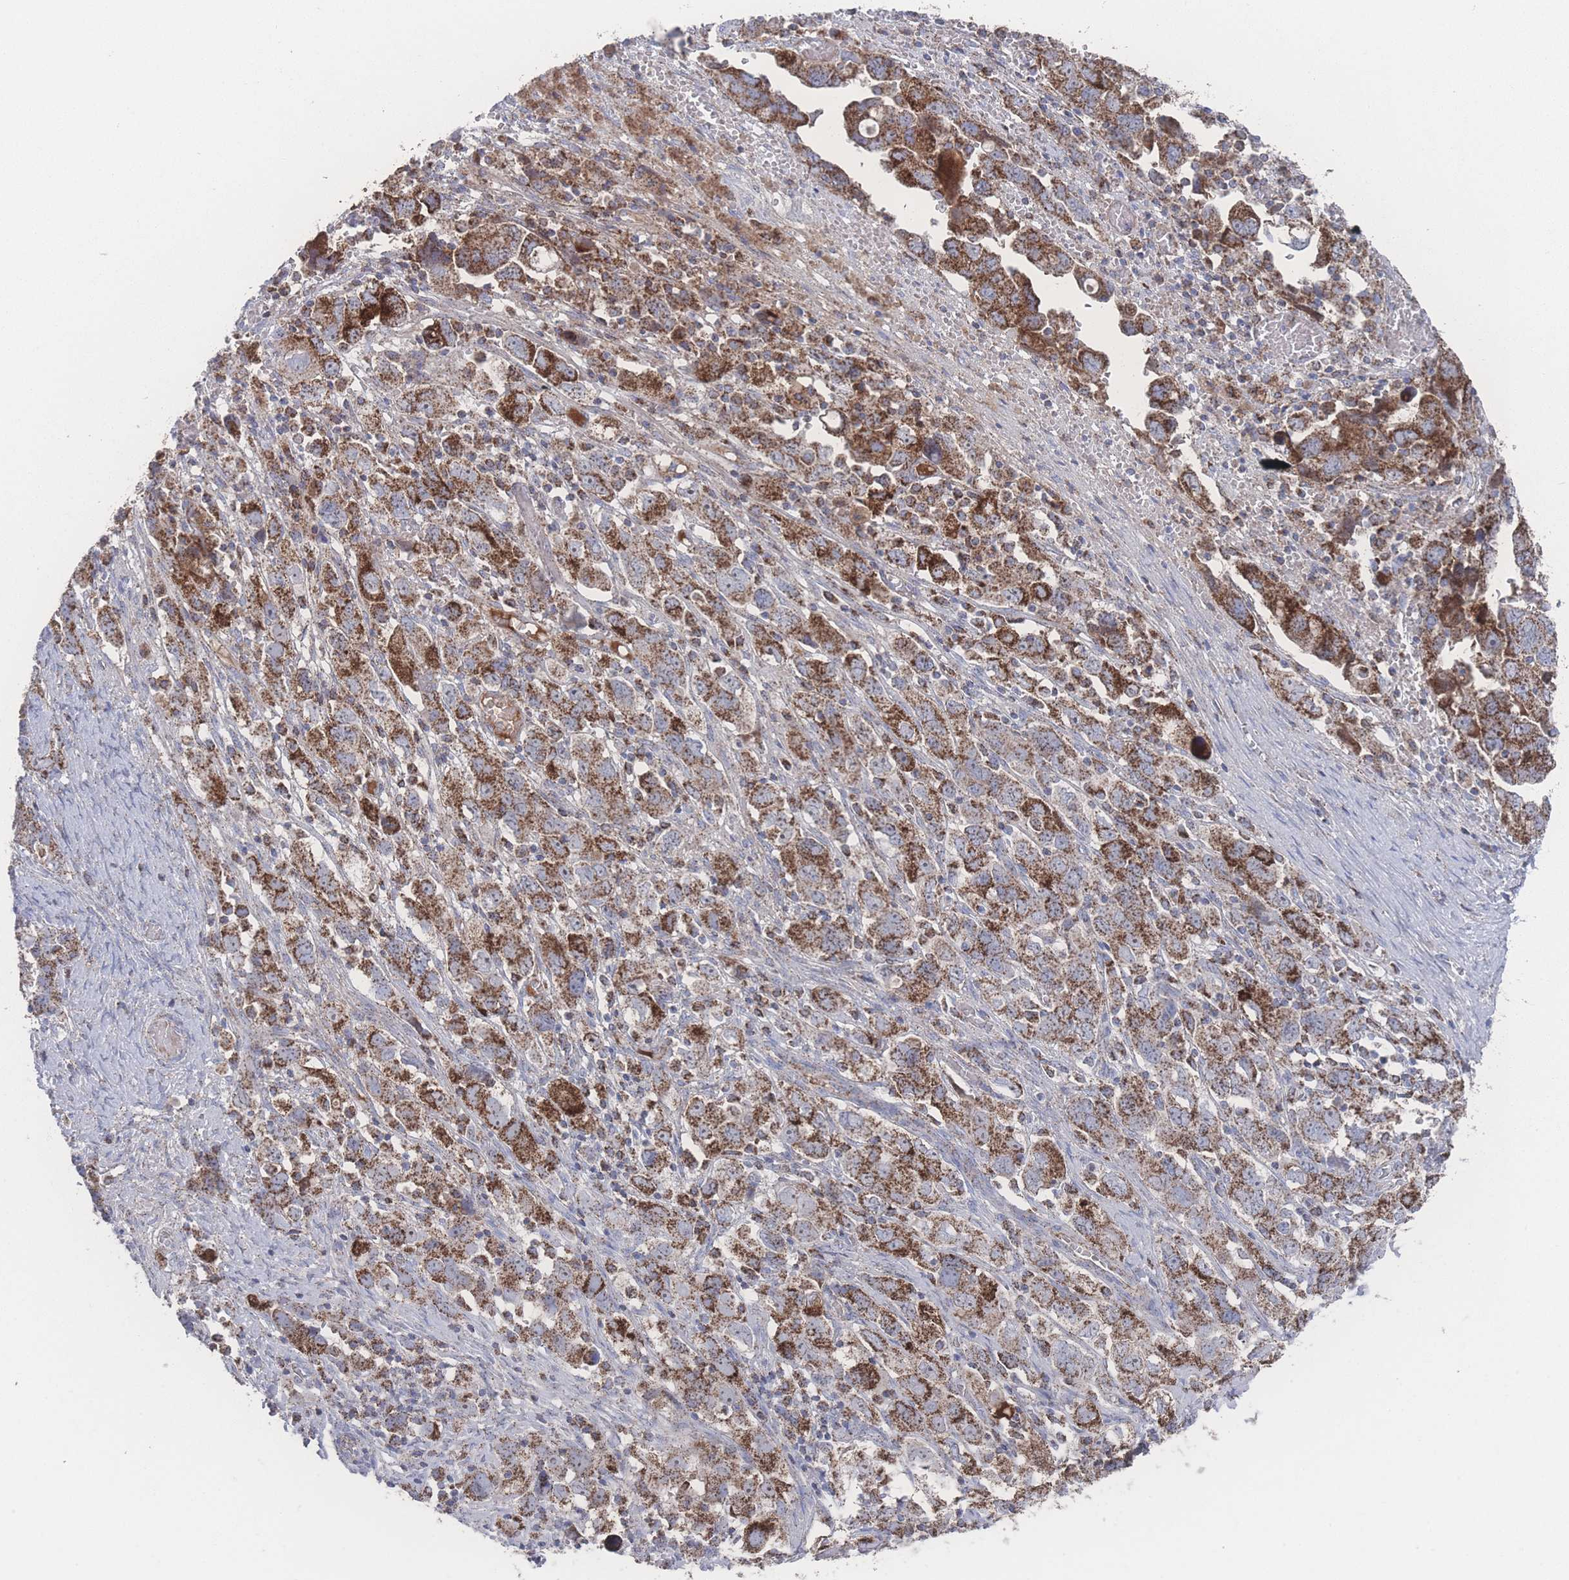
{"staining": {"intensity": "strong", "quantity": ">75%", "location": "cytoplasmic/membranous"}, "tissue": "ovarian cancer", "cell_type": "Tumor cells", "image_type": "cancer", "snomed": [{"axis": "morphology", "description": "Carcinoma, NOS"}, {"axis": "morphology", "description": "Cystadenocarcinoma, serous, NOS"}, {"axis": "topography", "description": "Ovary"}], "caption": "Tumor cells reveal strong cytoplasmic/membranous expression in approximately >75% of cells in carcinoma (ovarian).", "gene": "PEX14", "patient": {"sex": "female", "age": 69}}